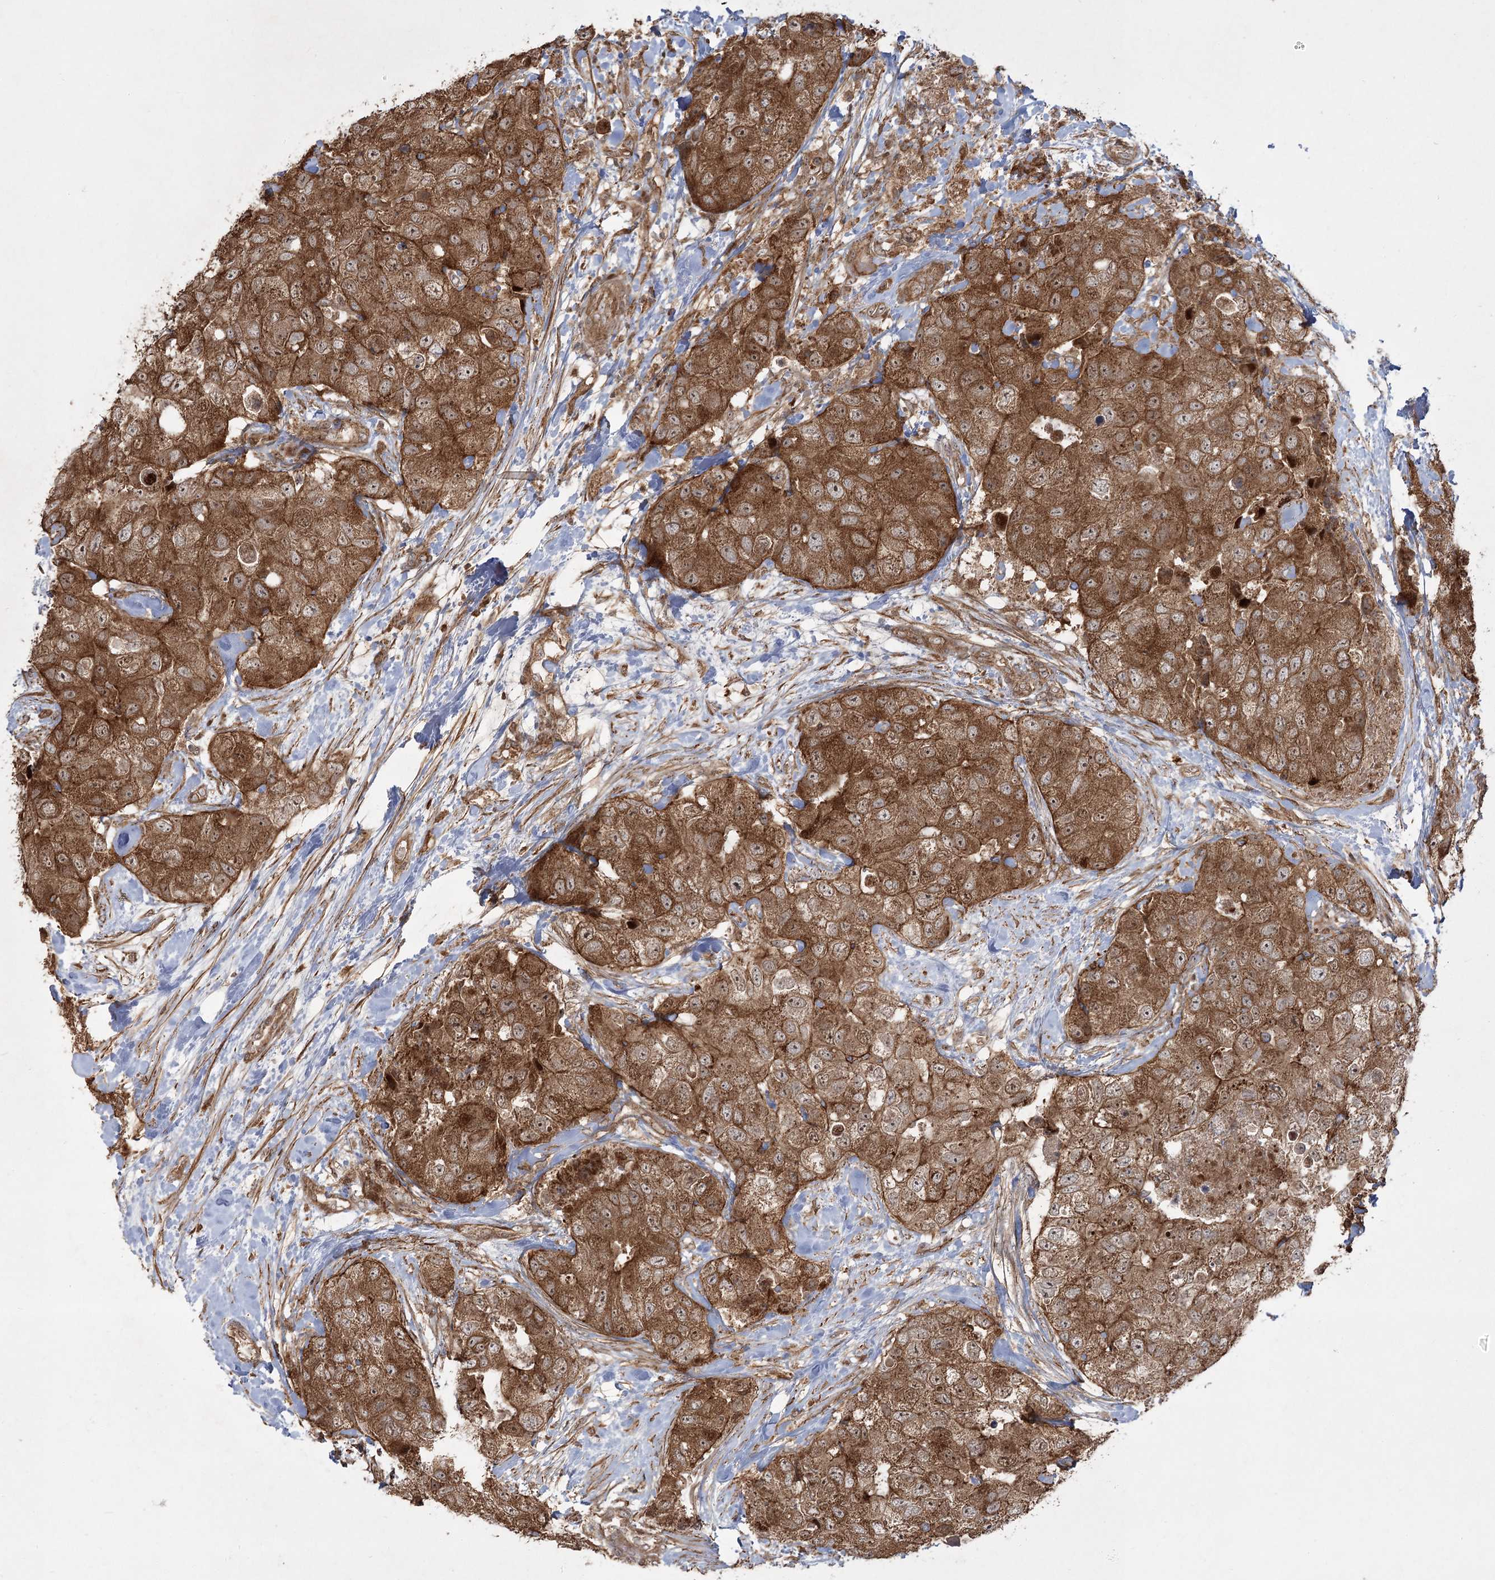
{"staining": {"intensity": "strong", "quantity": ">75%", "location": "cytoplasmic/membranous"}, "tissue": "breast cancer", "cell_type": "Tumor cells", "image_type": "cancer", "snomed": [{"axis": "morphology", "description": "Duct carcinoma"}, {"axis": "topography", "description": "Breast"}], "caption": "A micrograph showing strong cytoplasmic/membranous staining in approximately >75% of tumor cells in breast cancer, as visualized by brown immunohistochemical staining.", "gene": "CPLANE1", "patient": {"sex": "female", "age": 62}}